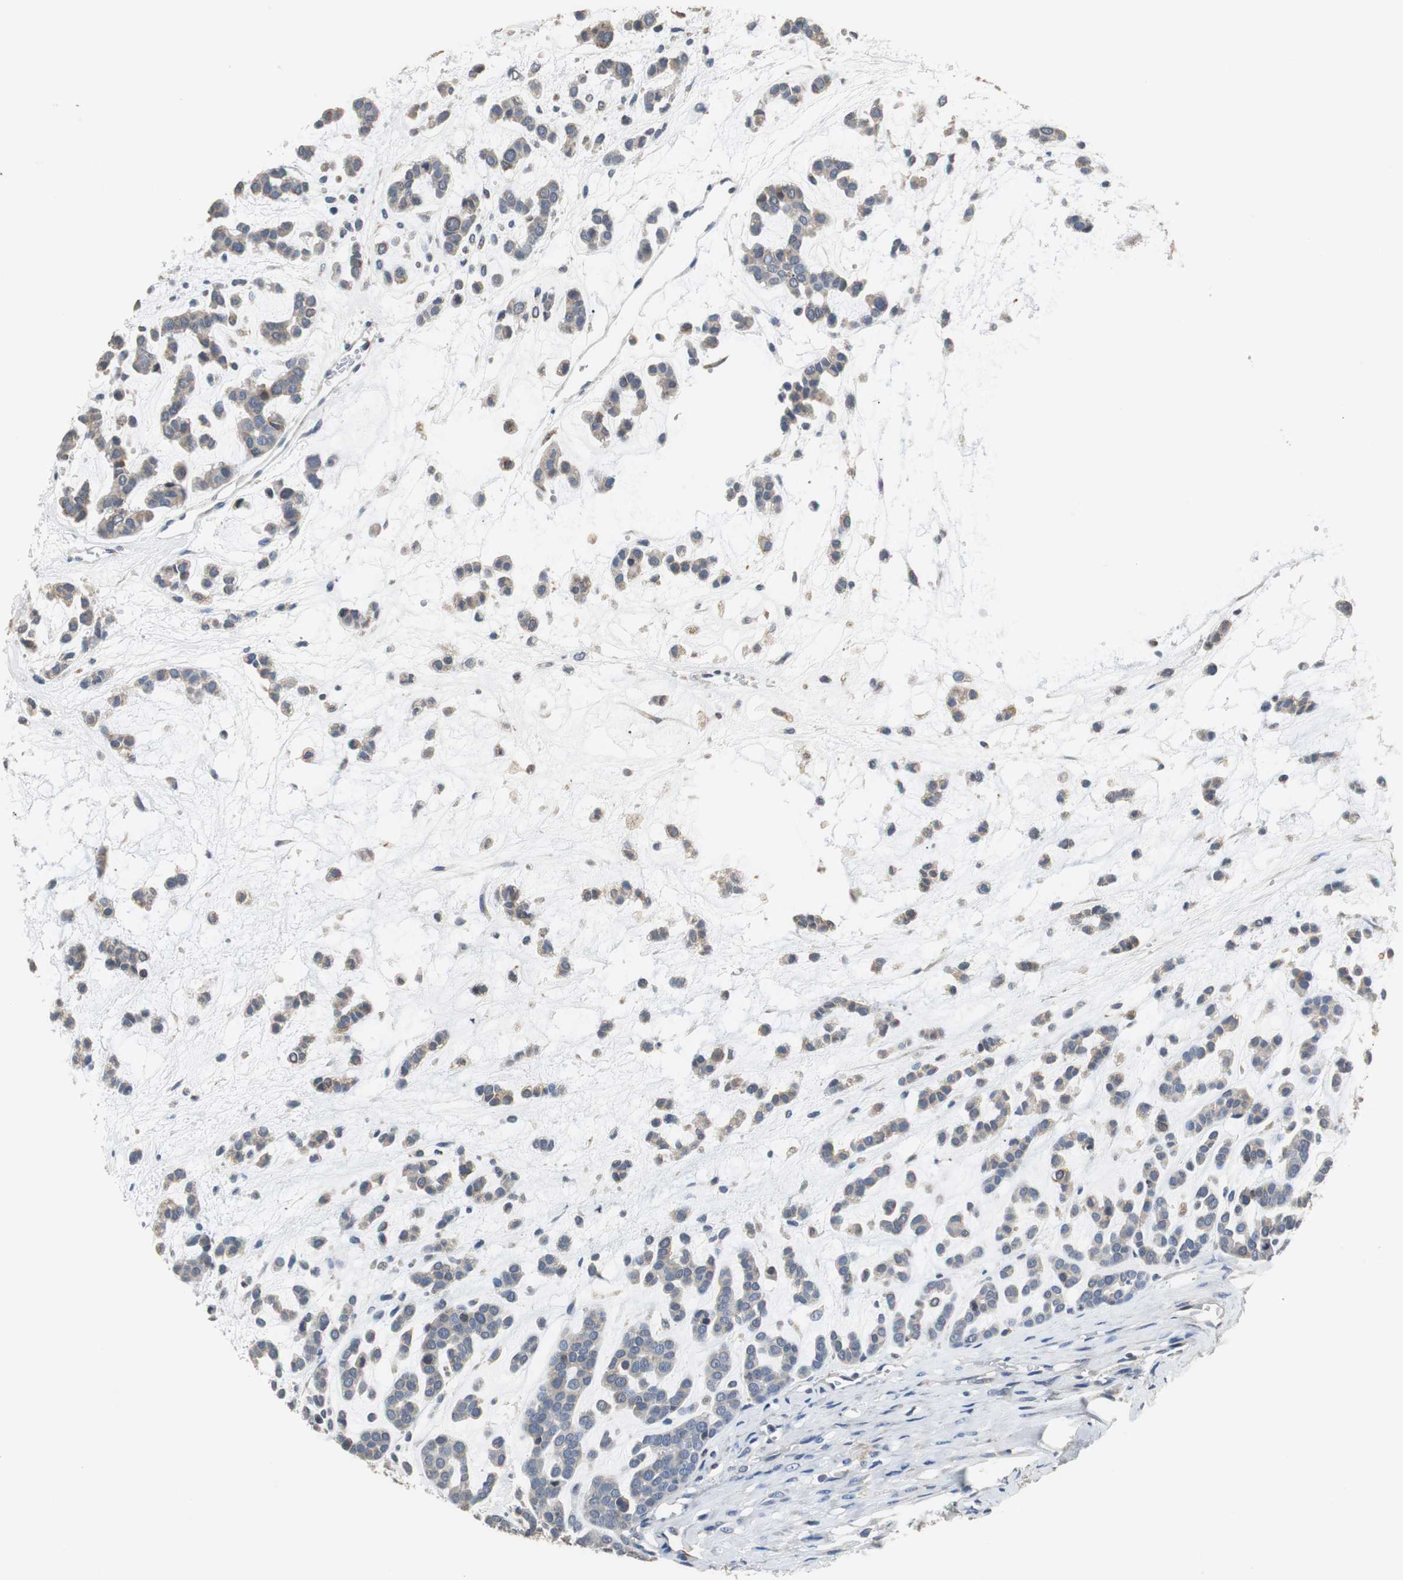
{"staining": {"intensity": "weak", "quantity": ">75%", "location": "cytoplasmic/membranous"}, "tissue": "head and neck cancer", "cell_type": "Tumor cells", "image_type": "cancer", "snomed": [{"axis": "morphology", "description": "Adenocarcinoma, NOS"}, {"axis": "morphology", "description": "Adenoma, NOS"}, {"axis": "topography", "description": "Head-Neck"}], "caption": "This micrograph exhibits IHC staining of head and neck cancer, with low weak cytoplasmic/membranous staining in about >75% of tumor cells.", "gene": "HMGCL", "patient": {"sex": "female", "age": 55}}